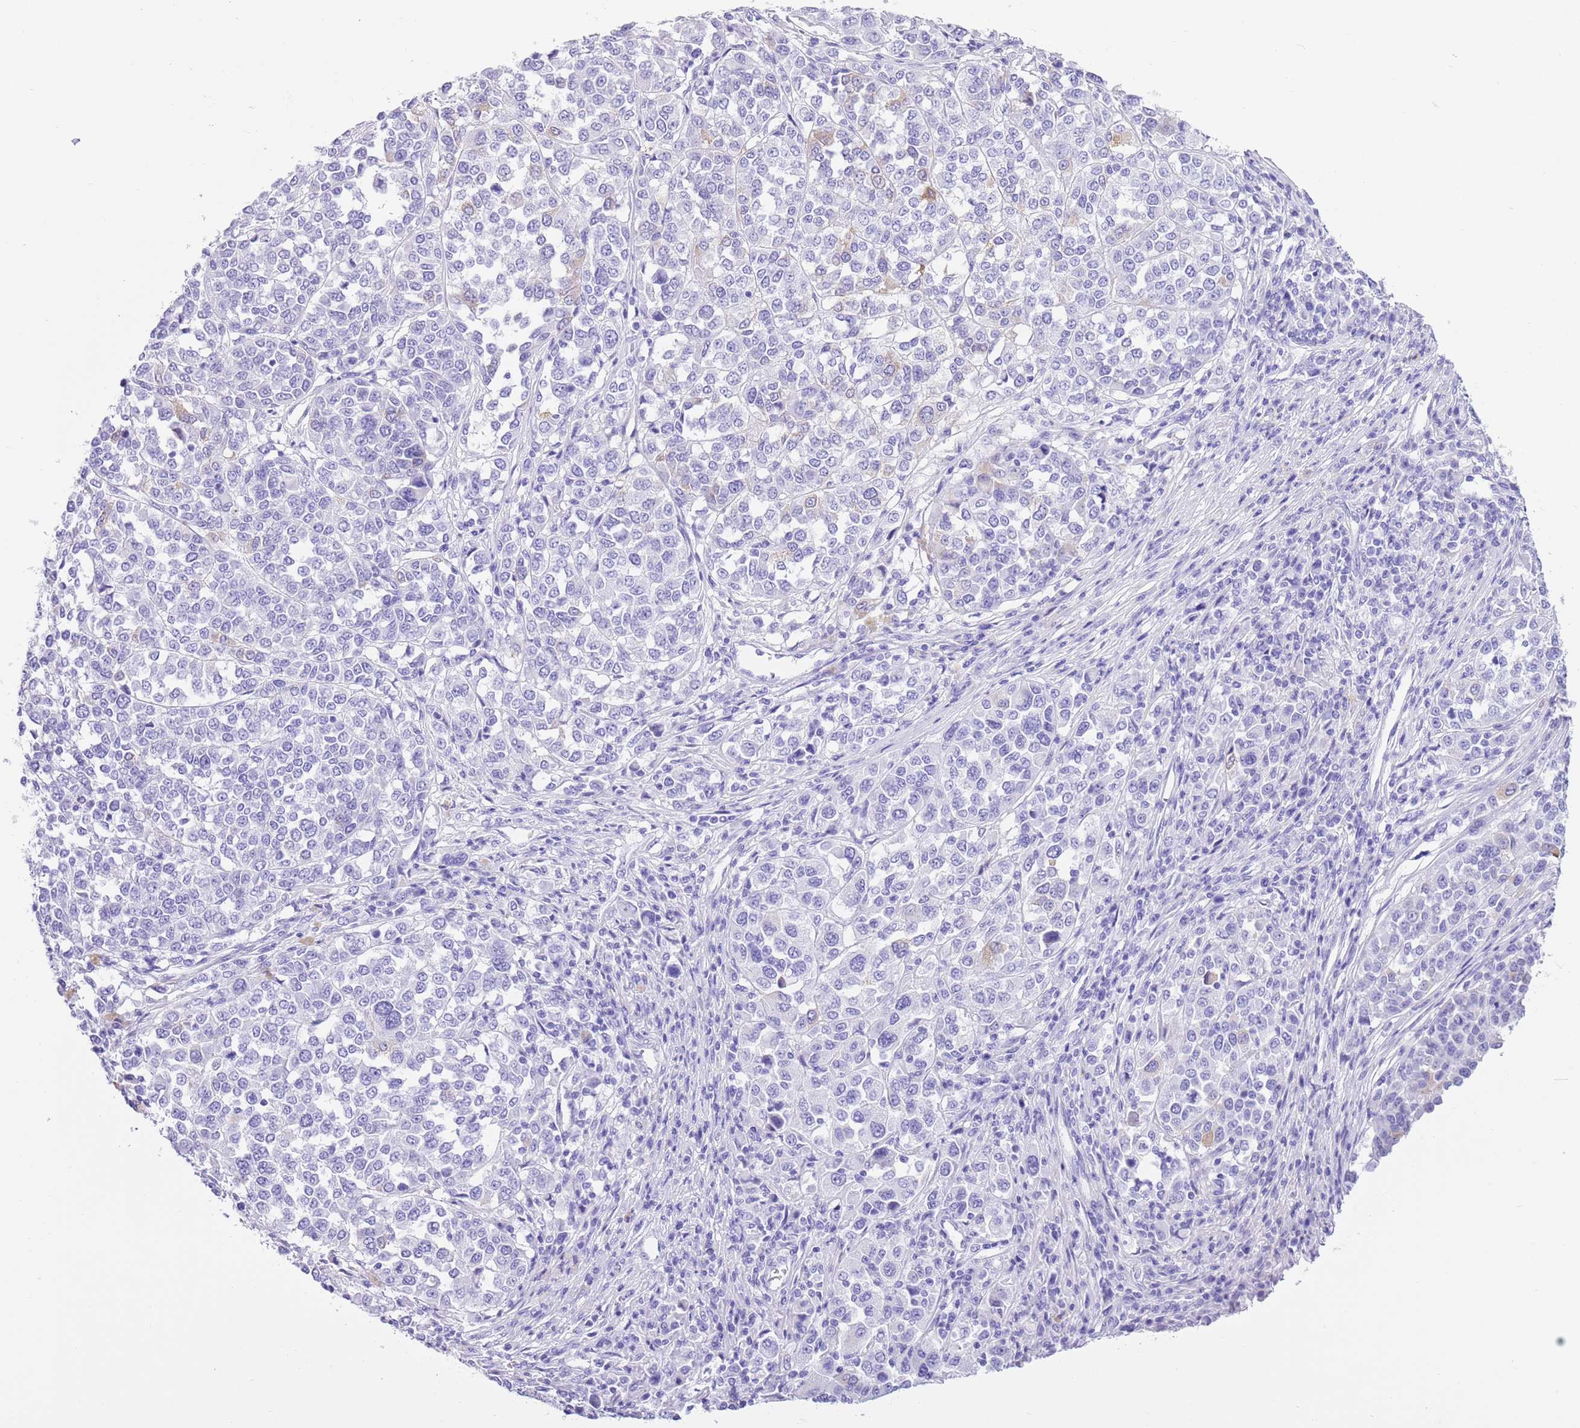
{"staining": {"intensity": "negative", "quantity": "none", "location": "none"}, "tissue": "melanoma", "cell_type": "Tumor cells", "image_type": "cancer", "snomed": [{"axis": "morphology", "description": "Malignant melanoma, Metastatic site"}, {"axis": "topography", "description": "Lymph node"}], "caption": "IHC of human malignant melanoma (metastatic site) reveals no staining in tumor cells. The staining was performed using DAB (3,3'-diaminobenzidine) to visualize the protein expression in brown, while the nuclei were stained in blue with hematoxylin (Magnification: 20x).", "gene": "TMEM185B", "patient": {"sex": "male", "age": 44}}